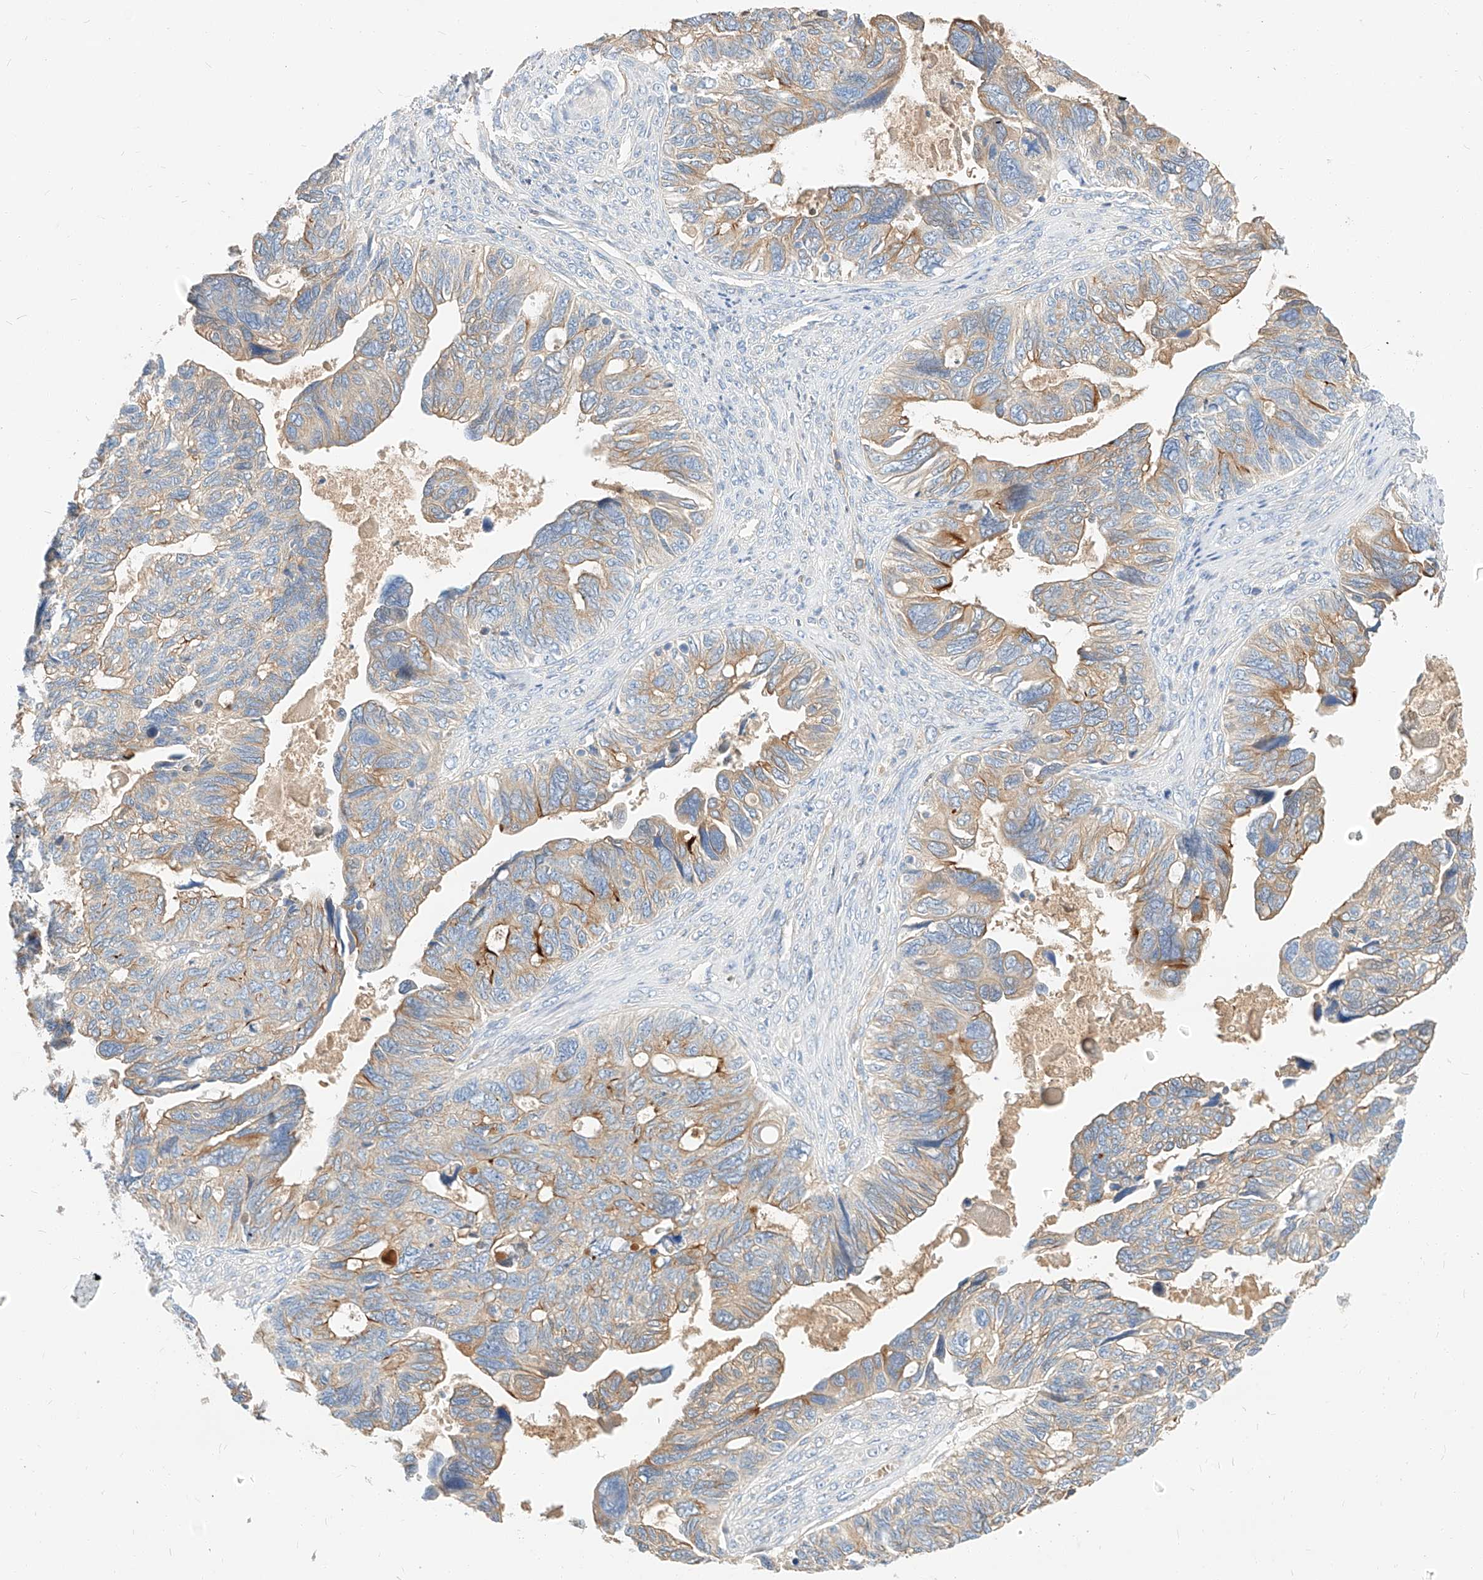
{"staining": {"intensity": "strong", "quantity": "25%-75%", "location": "cytoplasmic/membranous"}, "tissue": "ovarian cancer", "cell_type": "Tumor cells", "image_type": "cancer", "snomed": [{"axis": "morphology", "description": "Cystadenocarcinoma, serous, NOS"}, {"axis": "topography", "description": "Ovary"}], "caption": "Tumor cells display high levels of strong cytoplasmic/membranous expression in about 25%-75% of cells in ovarian cancer (serous cystadenocarcinoma).", "gene": "MAP7", "patient": {"sex": "female", "age": 79}}